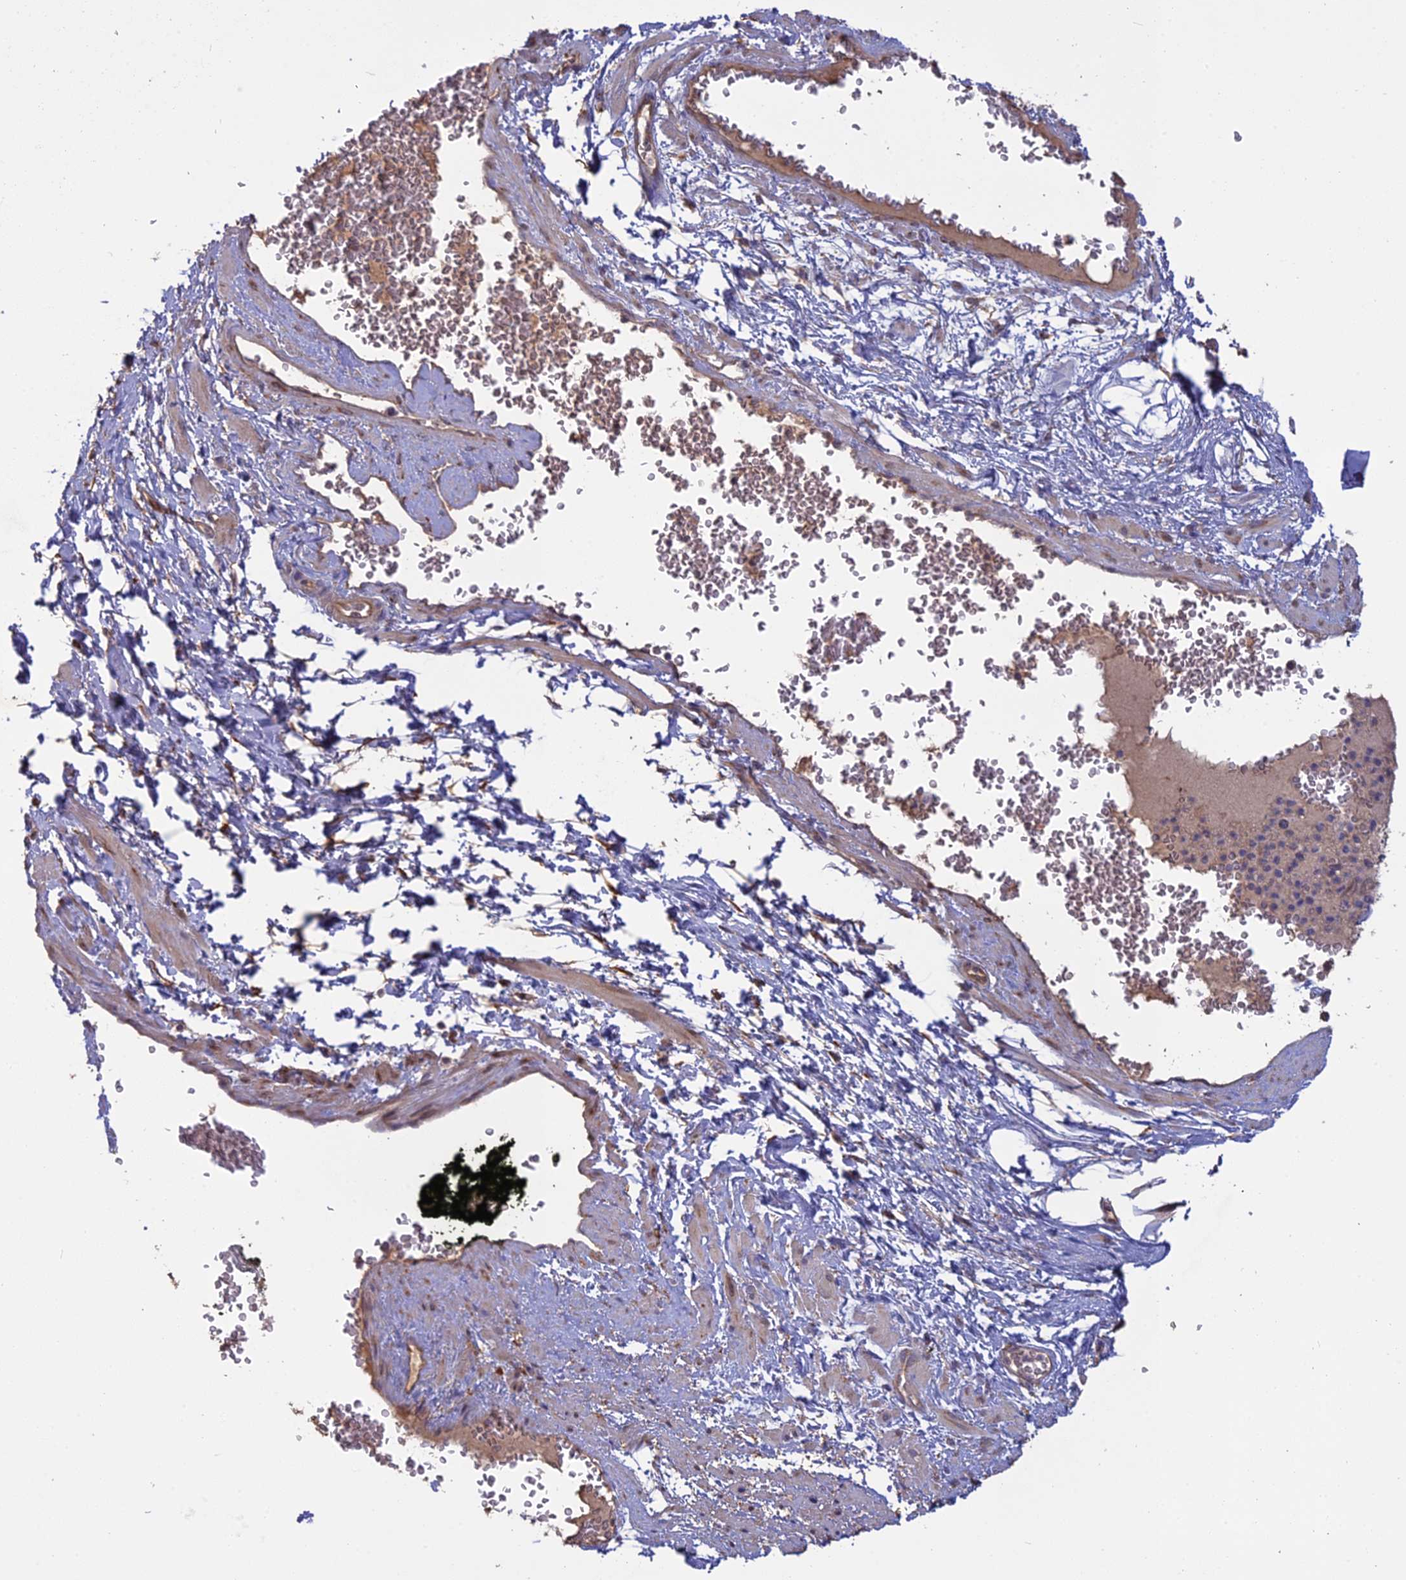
{"staining": {"intensity": "moderate", "quantity": ">75%", "location": "cytoplasmic/membranous"}, "tissue": "soft tissue", "cell_type": "Fibroblasts", "image_type": "normal", "snomed": [{"axis": "morphology", "description": "Normal tissue, NOS"}, {"axis": "morphology", "description": "Adenocarcinoma, Low grade"}, {"axis": "topography", "description": "Prostate"}, {"axis": "topography", "description": "Peripheral nerve tissue"}], "caption": "A high-resolution image shows IHC staining of benign soft tissue, which demonstrates moderate cytoplasmic/membranous expression in approximately >75% of fibroblasts.", "gene": "PPIC", "patient": {"sex": "male", "age": 63}}